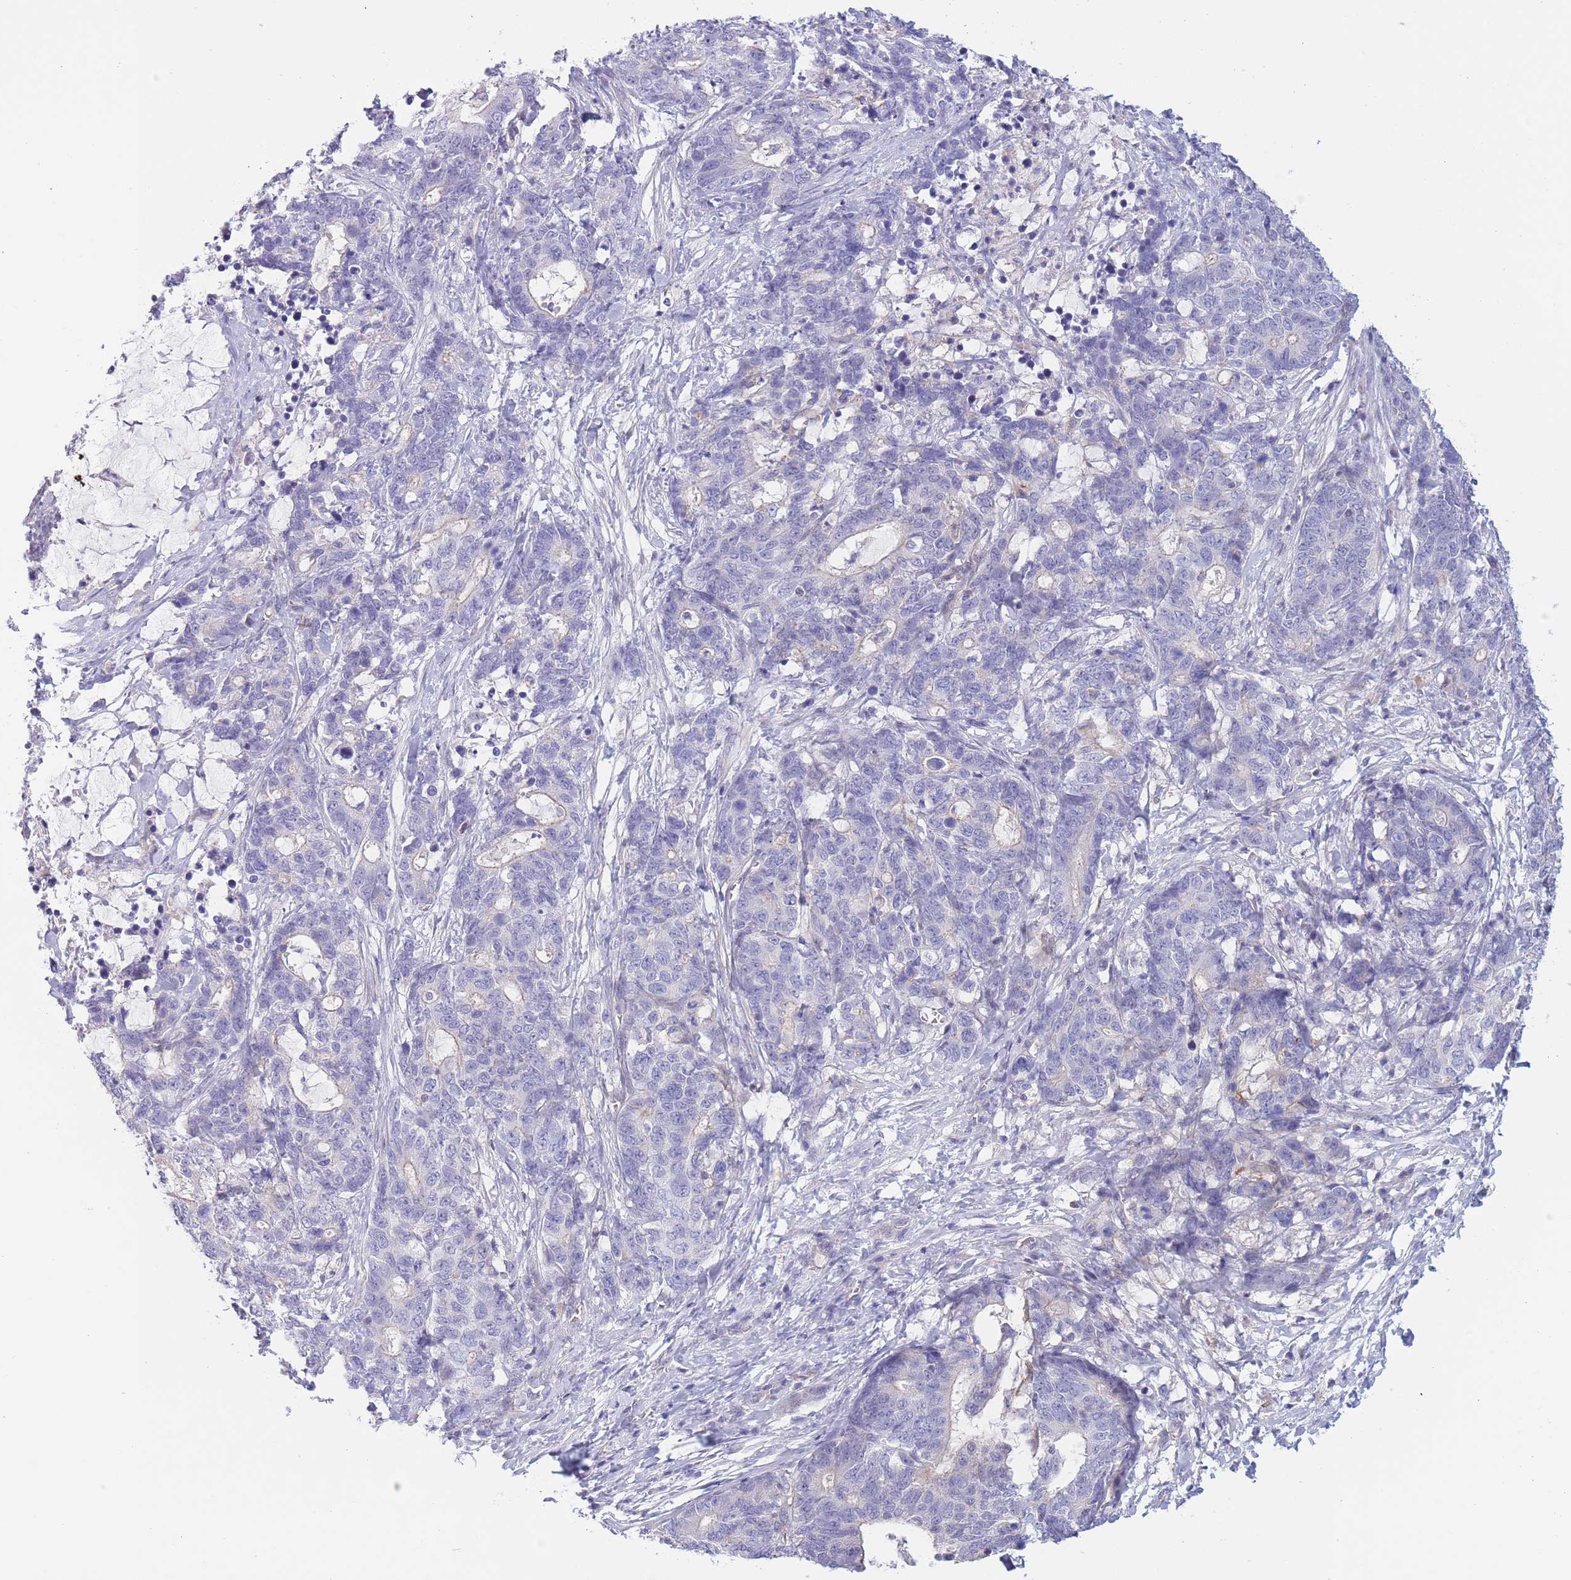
{"staining": {"intensity": "negative", "quantity": "none", "location": "none"}, "tissue": "stomach cancer", "cell_type": "Tumor cells", "image_type": "cancer", "snomed": [{"axis": "morphology", "description": "Normal tissue, NOS"}, {"axis": "morphology", "description": "Adenocarcinoma, NOS"}, {"axis": "topography", "description": "Stomach"}], "caption": "Immunohistochemistry micrograph of stomach adenocarcinoma stained for a protein (brown), which demonstrates no positivity in tumor cells.", "gene": "C9orf152", "patient": {"sex": "female", "age": 64}}